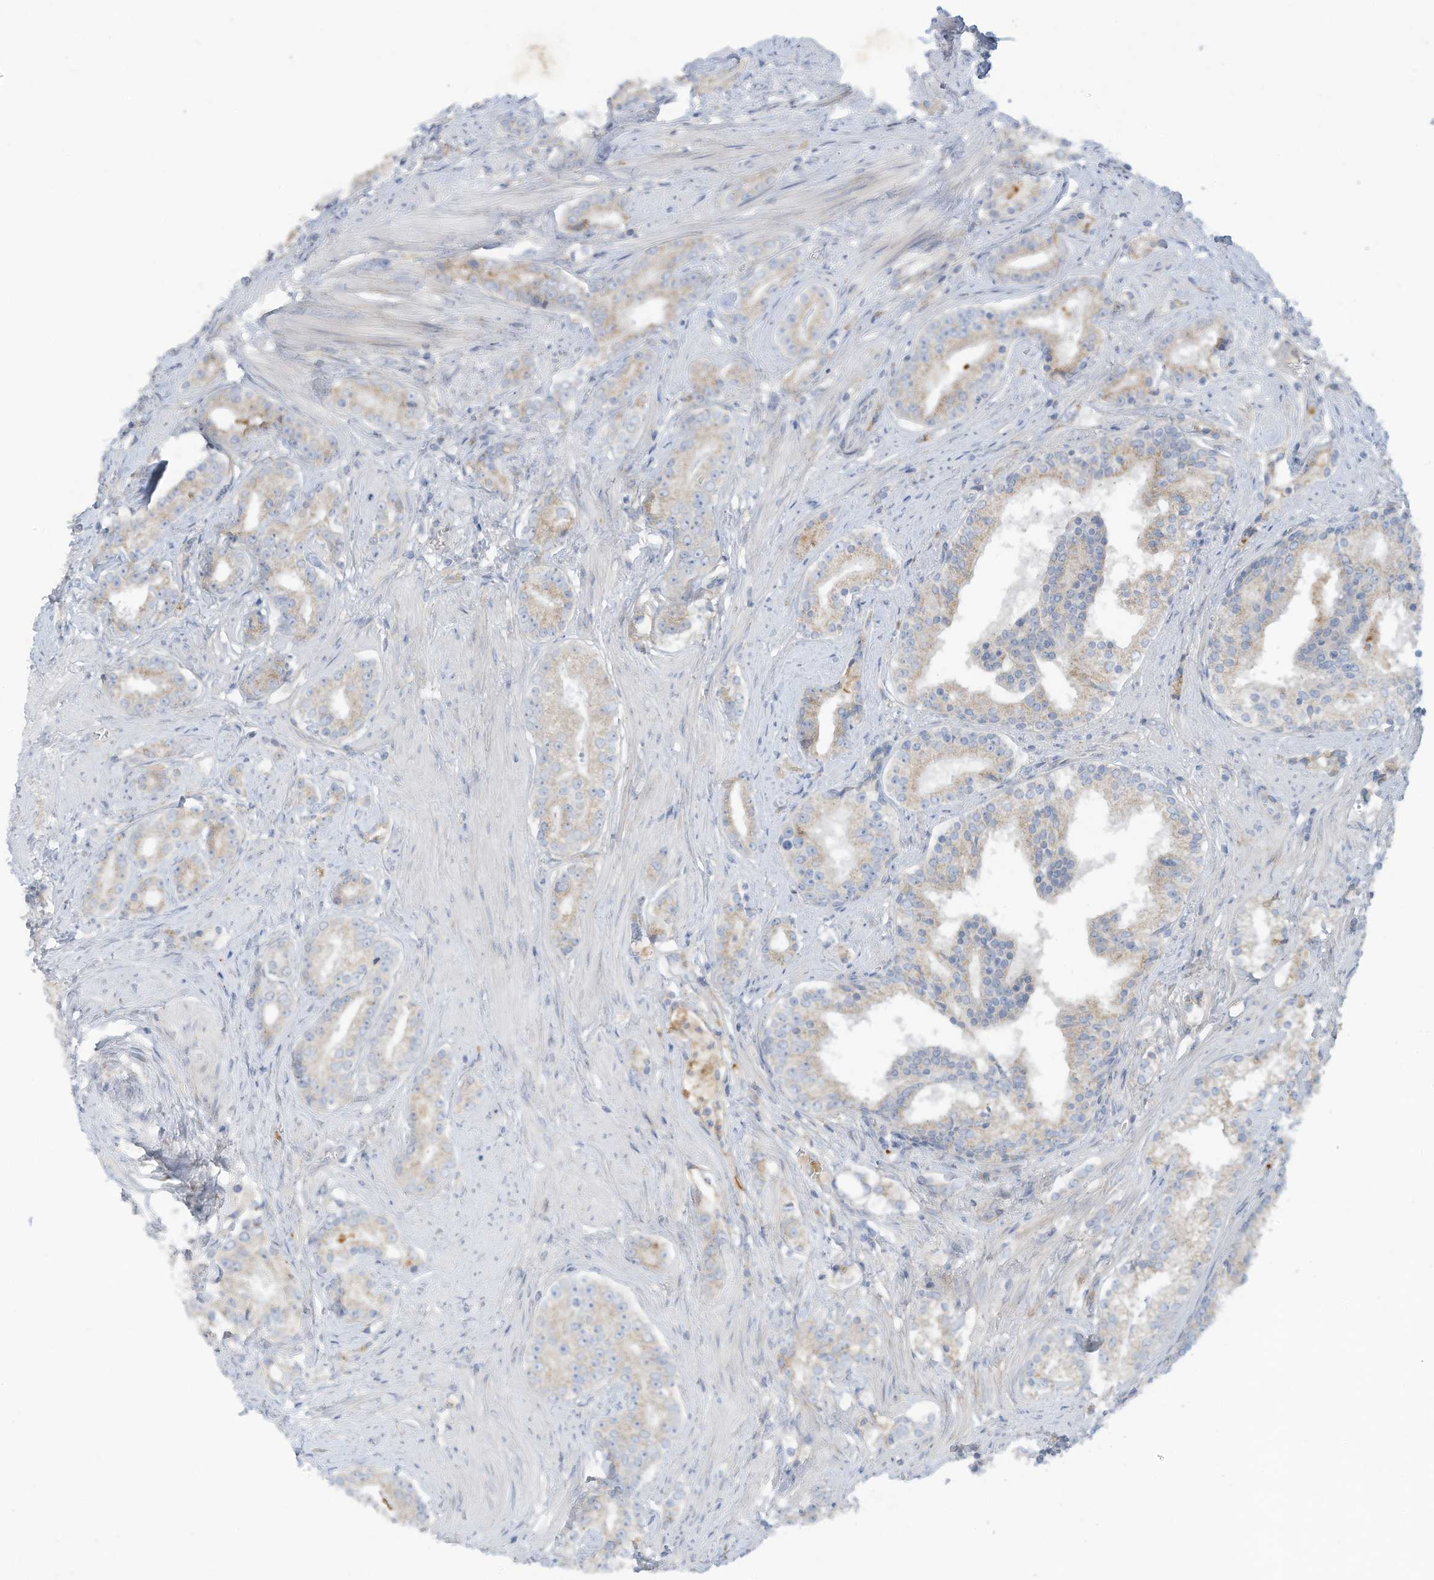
{"staining": {"intensity": "weak", "quantity": "<25%", "location": "cytoplasmic/membranous"}, "tissue": "prostate cancer", "cell_type": "Tumor cells", "image_type": "cancer", "snomed": [{"axis": "morphology", "description": "Adenocarcinoma, High grade"}, {"axis": "topography", "description": "Prostate"}], "caption": "IHC image of neoplastic tissue: human adenocarcinoma (high-grade) (prostate) stained with DAB (3,3'-diaminobenzidine) reveals no significant protein staining in tumor cells.", "gene": "TRMT2B", "patient": {"sex": "male", "age": 58}}